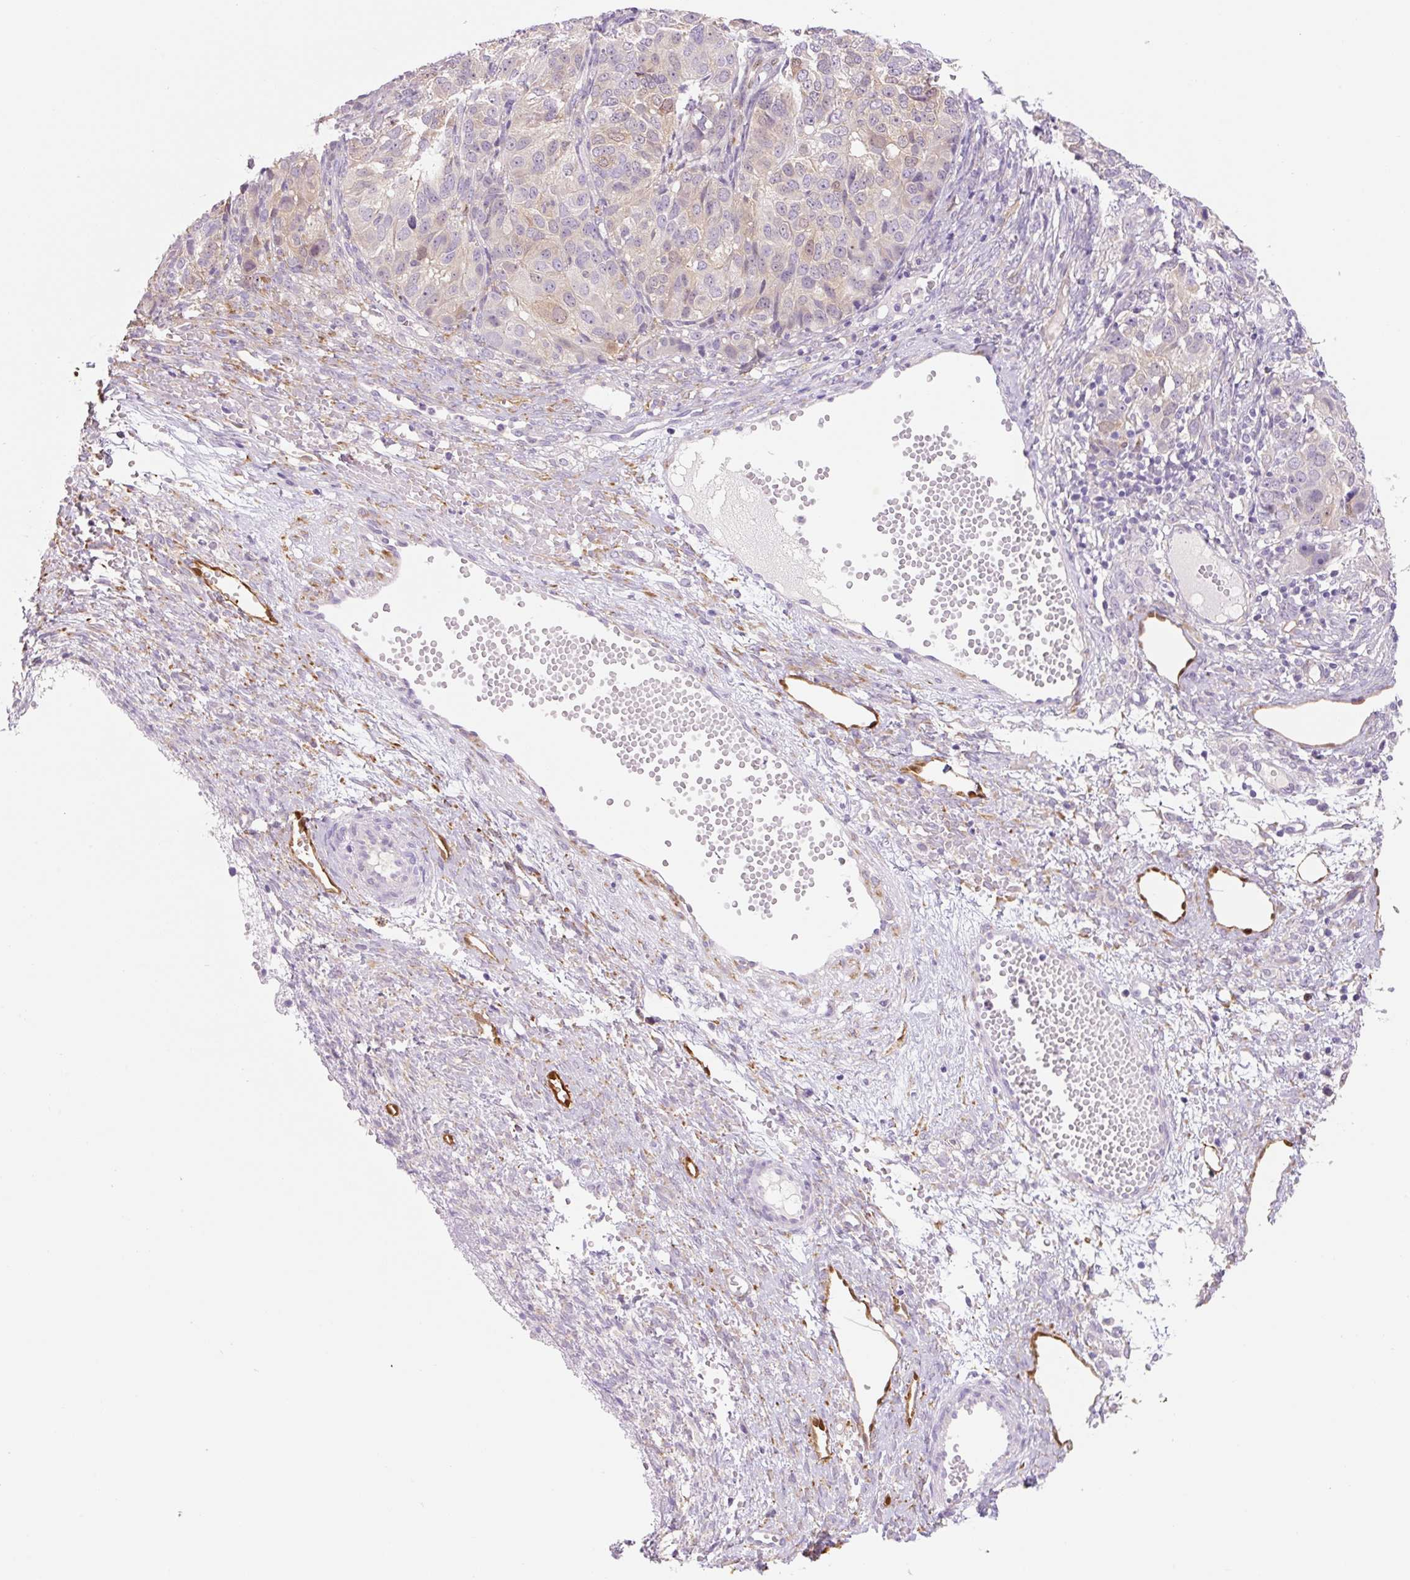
{"staining": {"intensity": "weak", "quantity": "<25%", "location": "cytoplasmic/membranous"}, "tissue": "ovarian cancer", "cell_type": "Tumor cells", "image_type": "cancer", "snomed": [{"axis": "morphology", "description": "Carcinoma, endometroid"}, {"axis": "topography", "description": "Ovary"}], "caption": "Photomicrograph shows no protein positivity in tumor cells of ovarian endometroid carcinoma tissue.", "gene": "FABP5", "patient": {"sex": "female", "age": 51}}